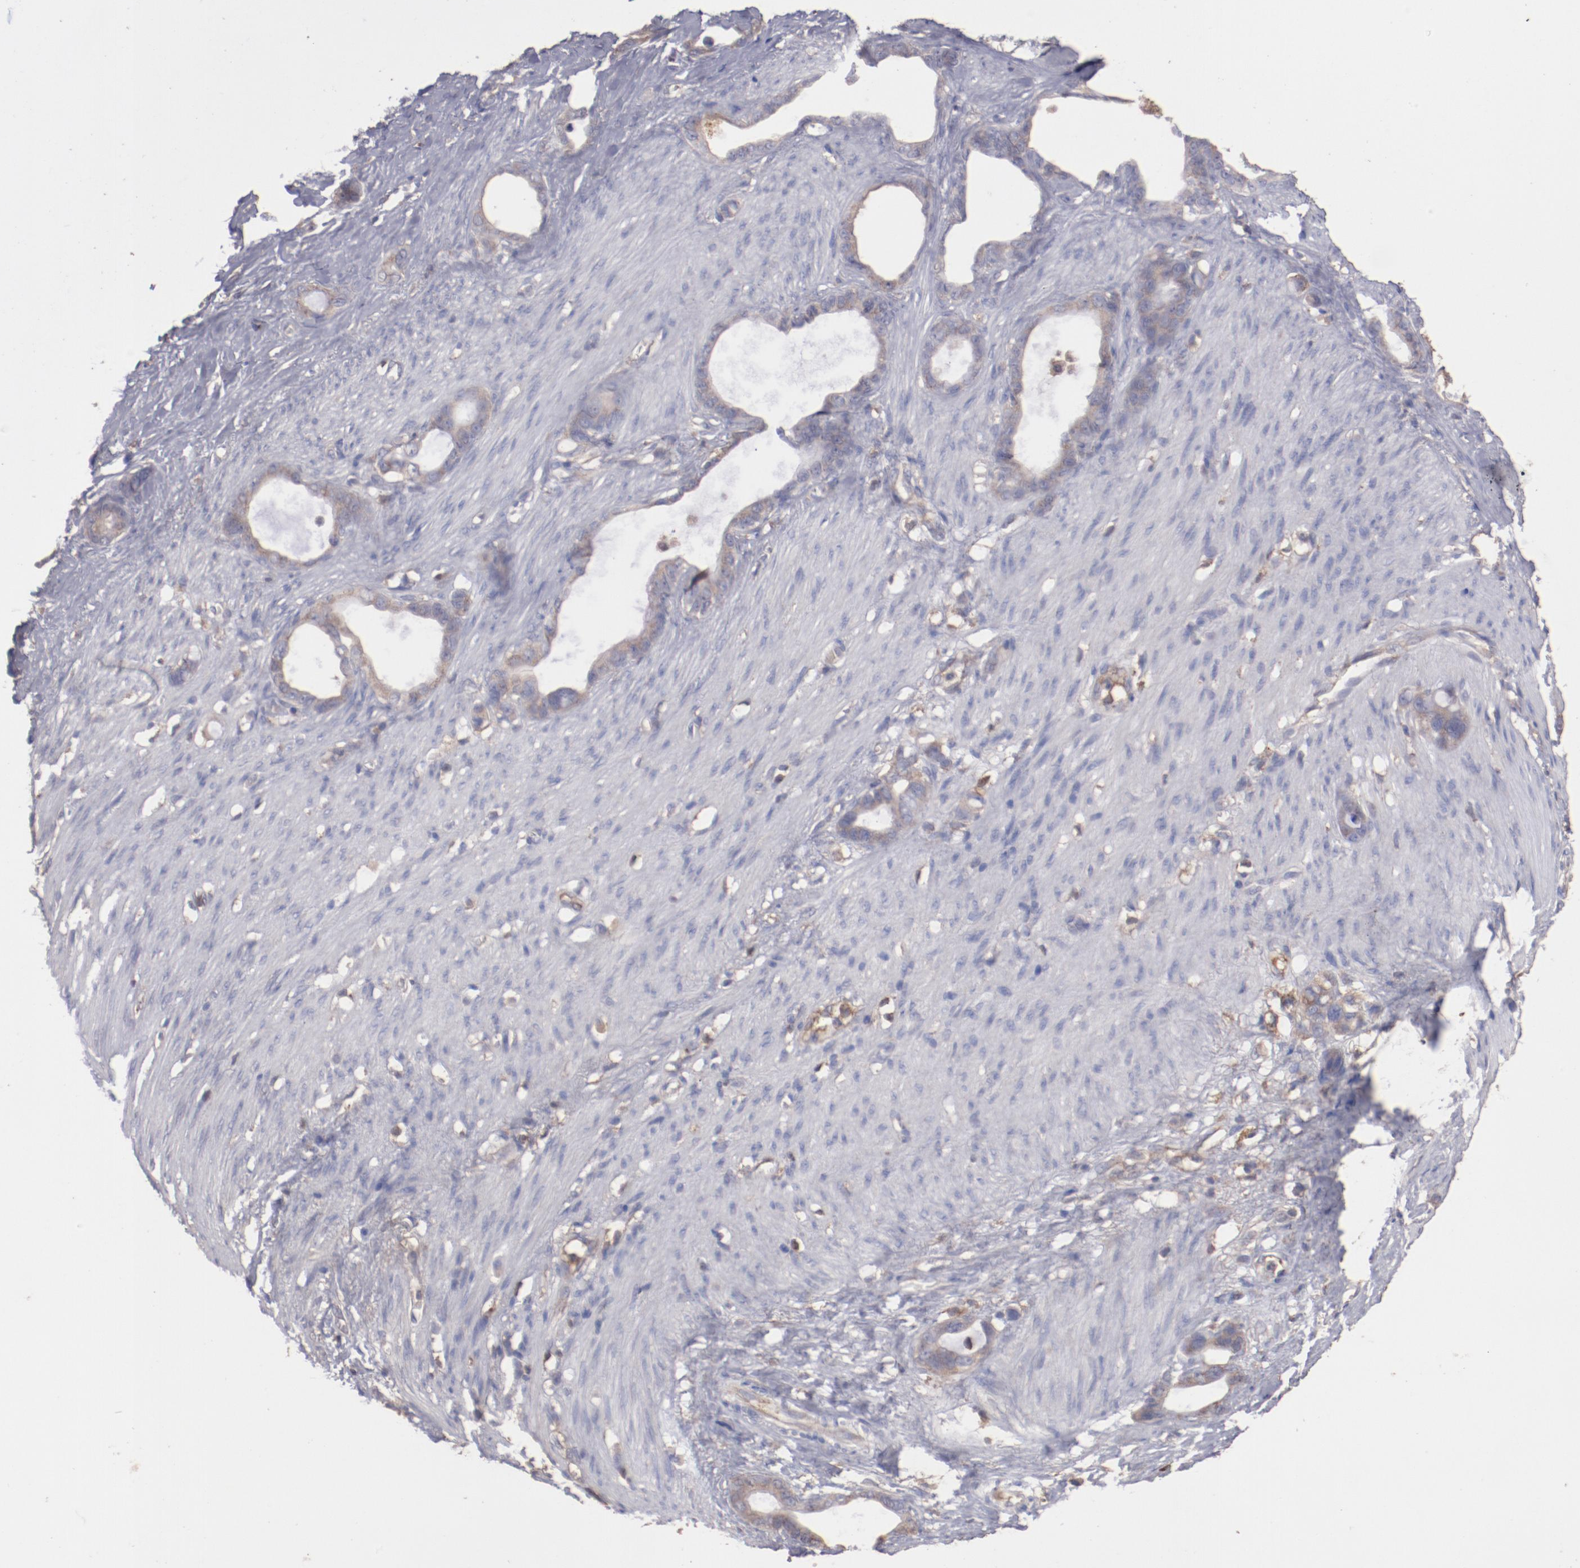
{"staining": {"intensity": "weak", "quantity": "25%-75%", "location": "cytoplasmic/membranous"}, "tissue": "stomach cancer", "cell_type": "Tumor cells", "image_type": "cancer", "snomed": [{"axis": "morphology", "description": "Adenocarcinoma, NOS"}, {"axis": "topography", "description": "Stomach"}], "caption": "Protein staining demonstrates weak cytoplasmic/membranous positivity in about 25%-75% of tumor cells in stomach cancer.", "gene": "NFKBIE", "patient": {"sex": "female", "age": 75}}